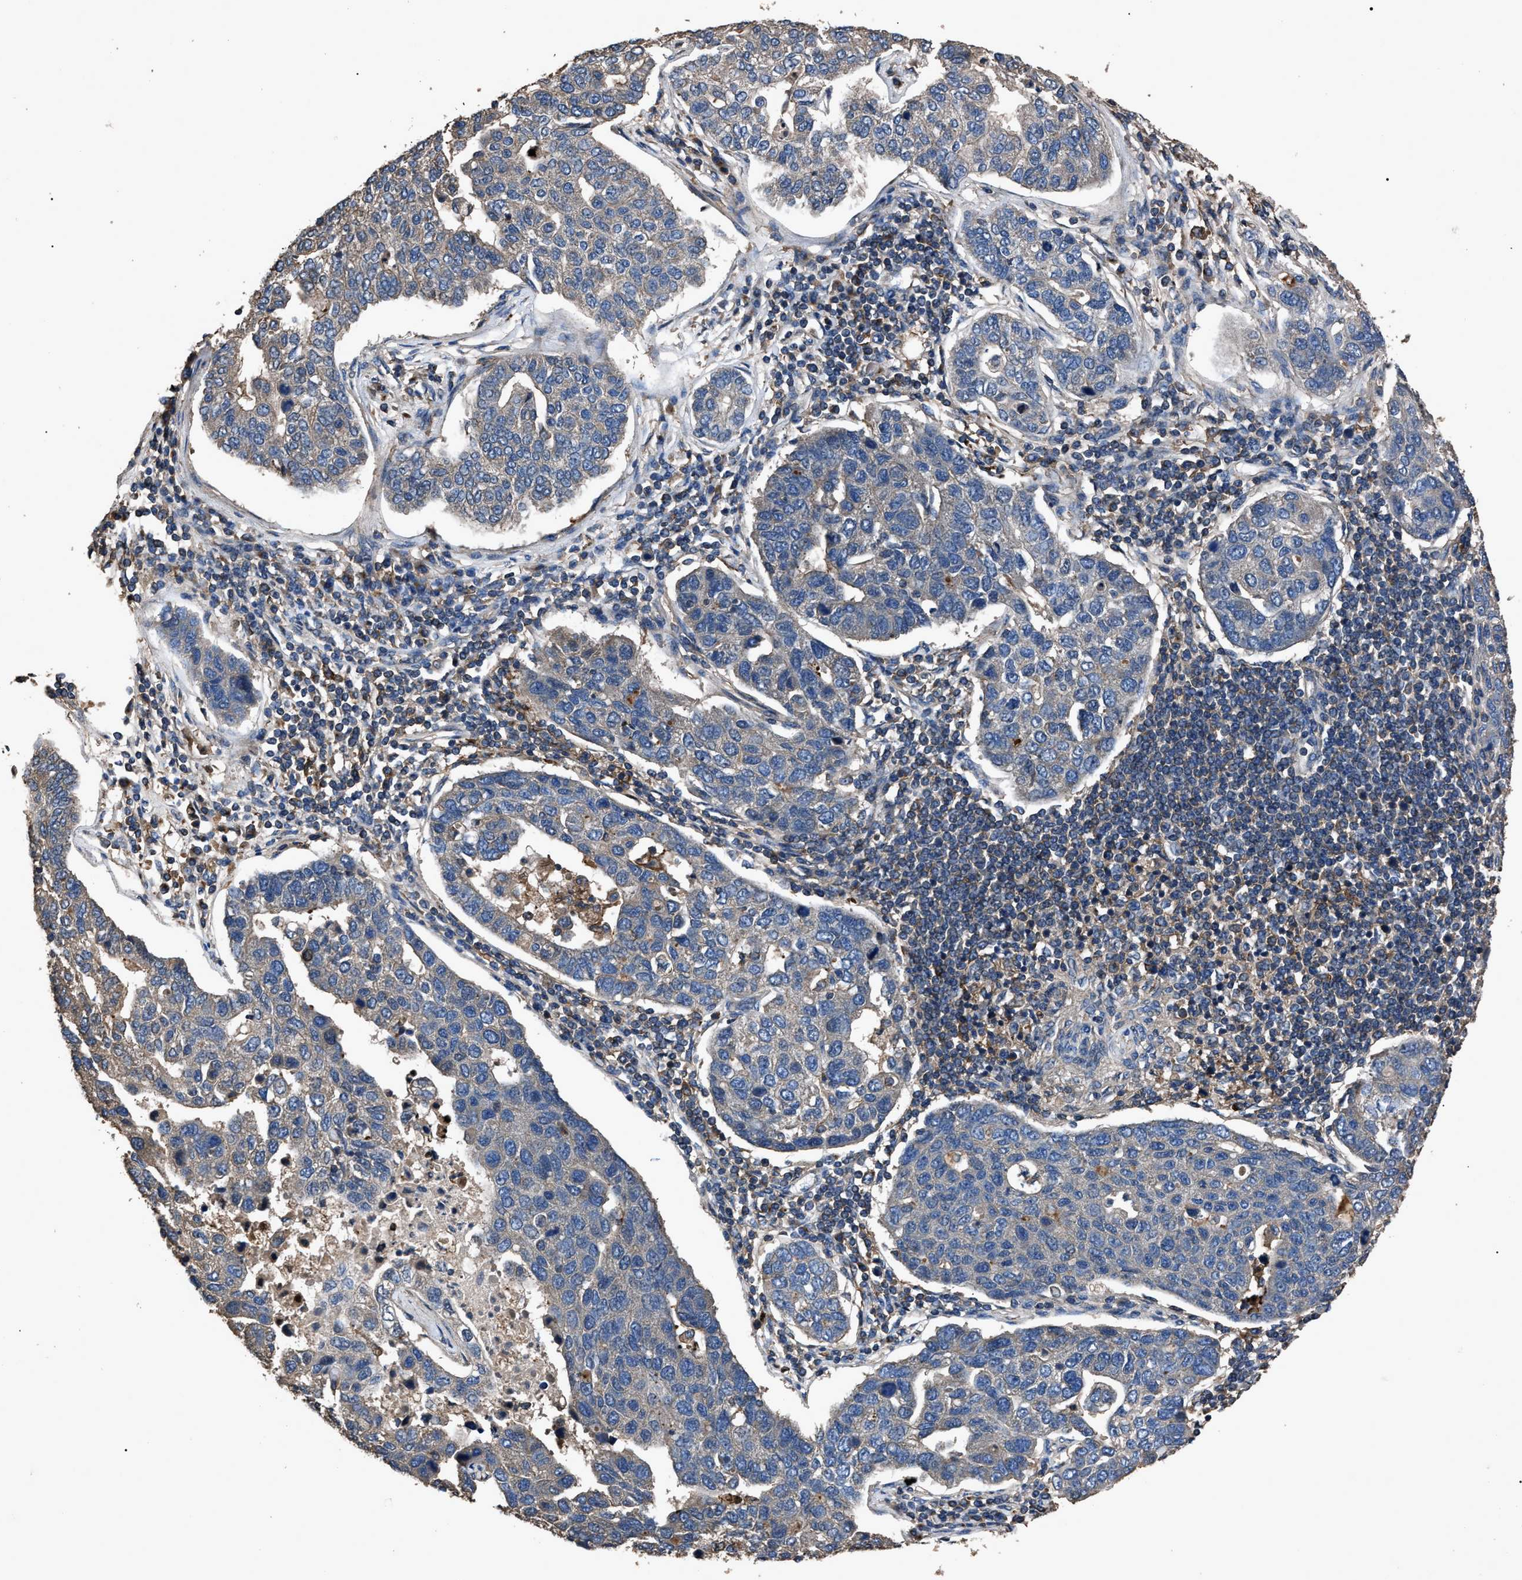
{"staining": {"intensity": "negative", "quantity": "none", "location": "none"}, "tissue": "pancreatic cancer", "cell_type": "Tumor cells", "image_type": "cancer", "snomed": [{"axis": "morphology", "description": "Adenocarcinoma, NOS"}, {"axis": "topography", "description": "Pancreas"}], "caption": "Immunohistochemical staining of human adenocarcinoma (pancreatic) shows no significant positivity in tumor cells.", "gene": "RNF216", "patient": {"sex": "female", "age": 61}}